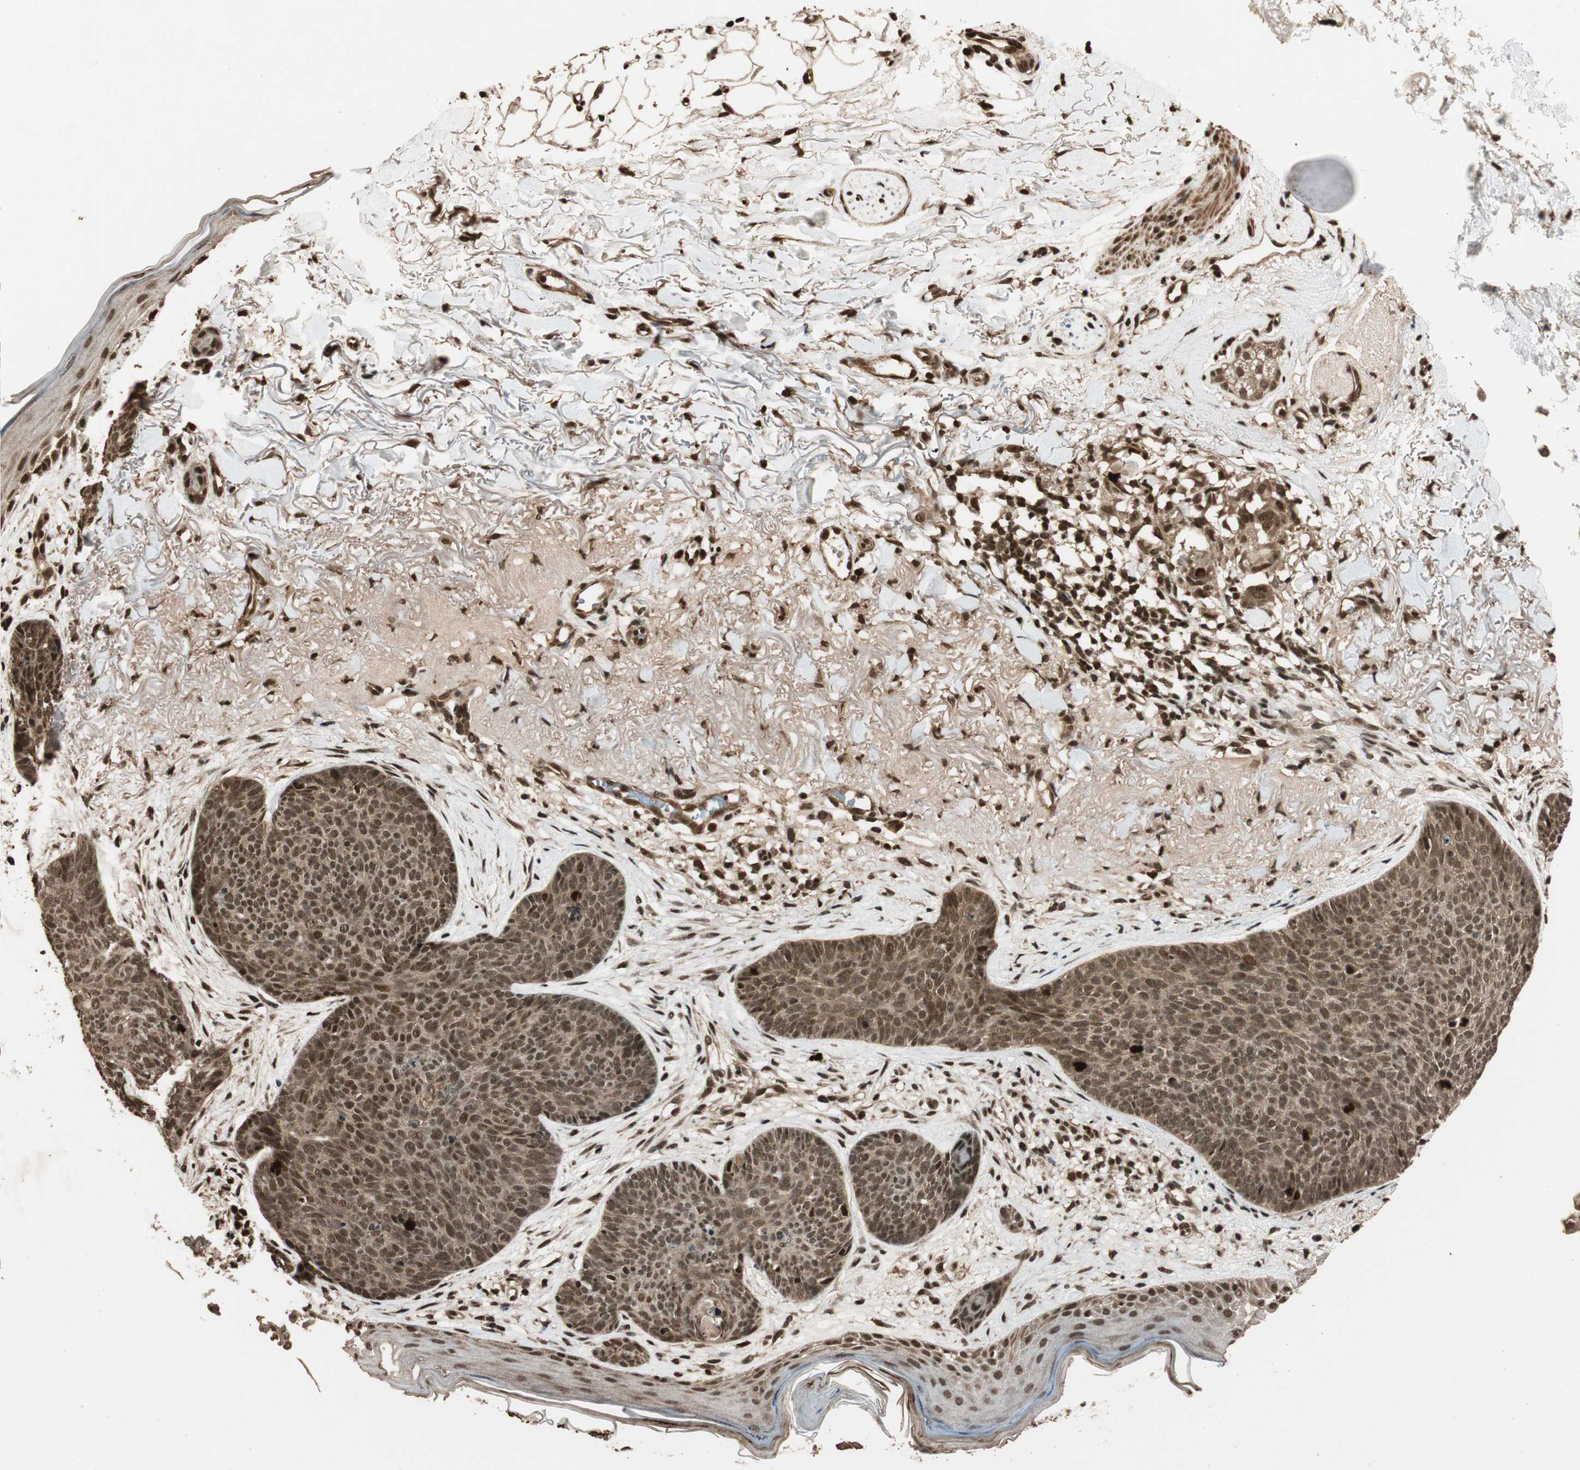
{"staining": {"intensity": "moderate", "quantity": ">75%", "location": "cytoplasmic/membranous,nuclear"}, "tissue": "skin cancer", "cell_type": "Tumor cells", "image_type": "cancer", "snomed": [{"axis": "morphology", "description": "Normal tissue, NOS"}, {"axis": "morphology", "description": "Basal cell carcinoma"}, {"axis": "topography", "description": "Skin"}], "caption": "Protein staining shows moderate cytoplasmic/membranous and nuclear staining in approximately >75% of tumor cells in skin basal cell carcinoma.", "gene": "ALKBH5", "patient": {"sex": "female", "age": 70}}